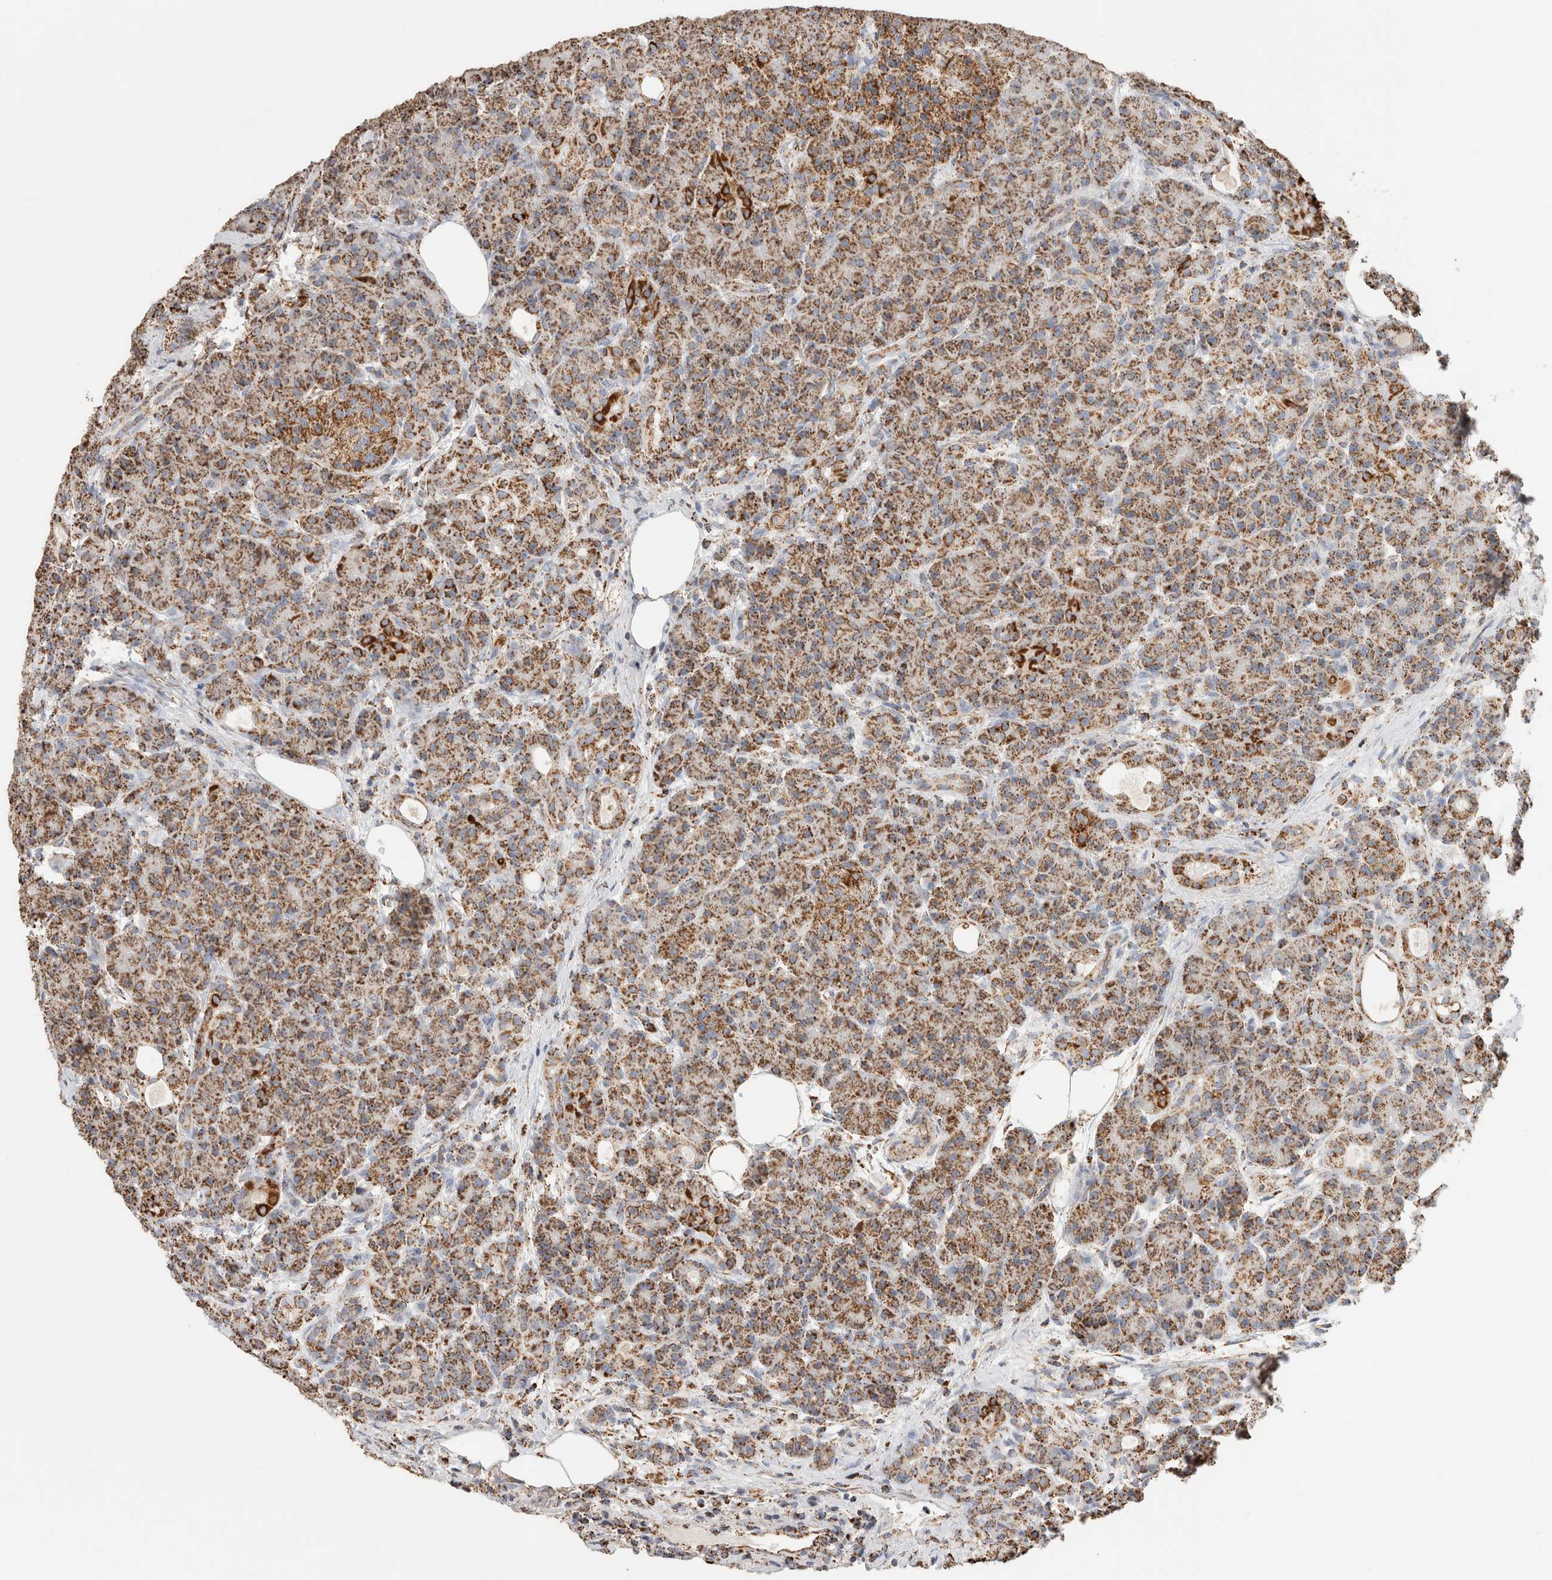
{"staining": {"intensity": "moderate", "quantity": ">75%", "location": "cytoplasmic/membranous"}, "tissue": "pancreas", "cell_type": "Exocrine glandular cells", "image_type": "normal", "snomed": [{"axis": "morphology", "description": "Normal tissue, NOS"}, {"axis": "topography", "description": "Pancreas"}], "caption": "Moderate cytoplasmic/membranous staining is appreciated in approximately >75% of exocrine glandular cells in normal pancreas. (DAB IHC, brown staining for protein, blue staining for nuclei).", "gene": "C1QBP", "patient": {"sex": "male", "age": 63}}